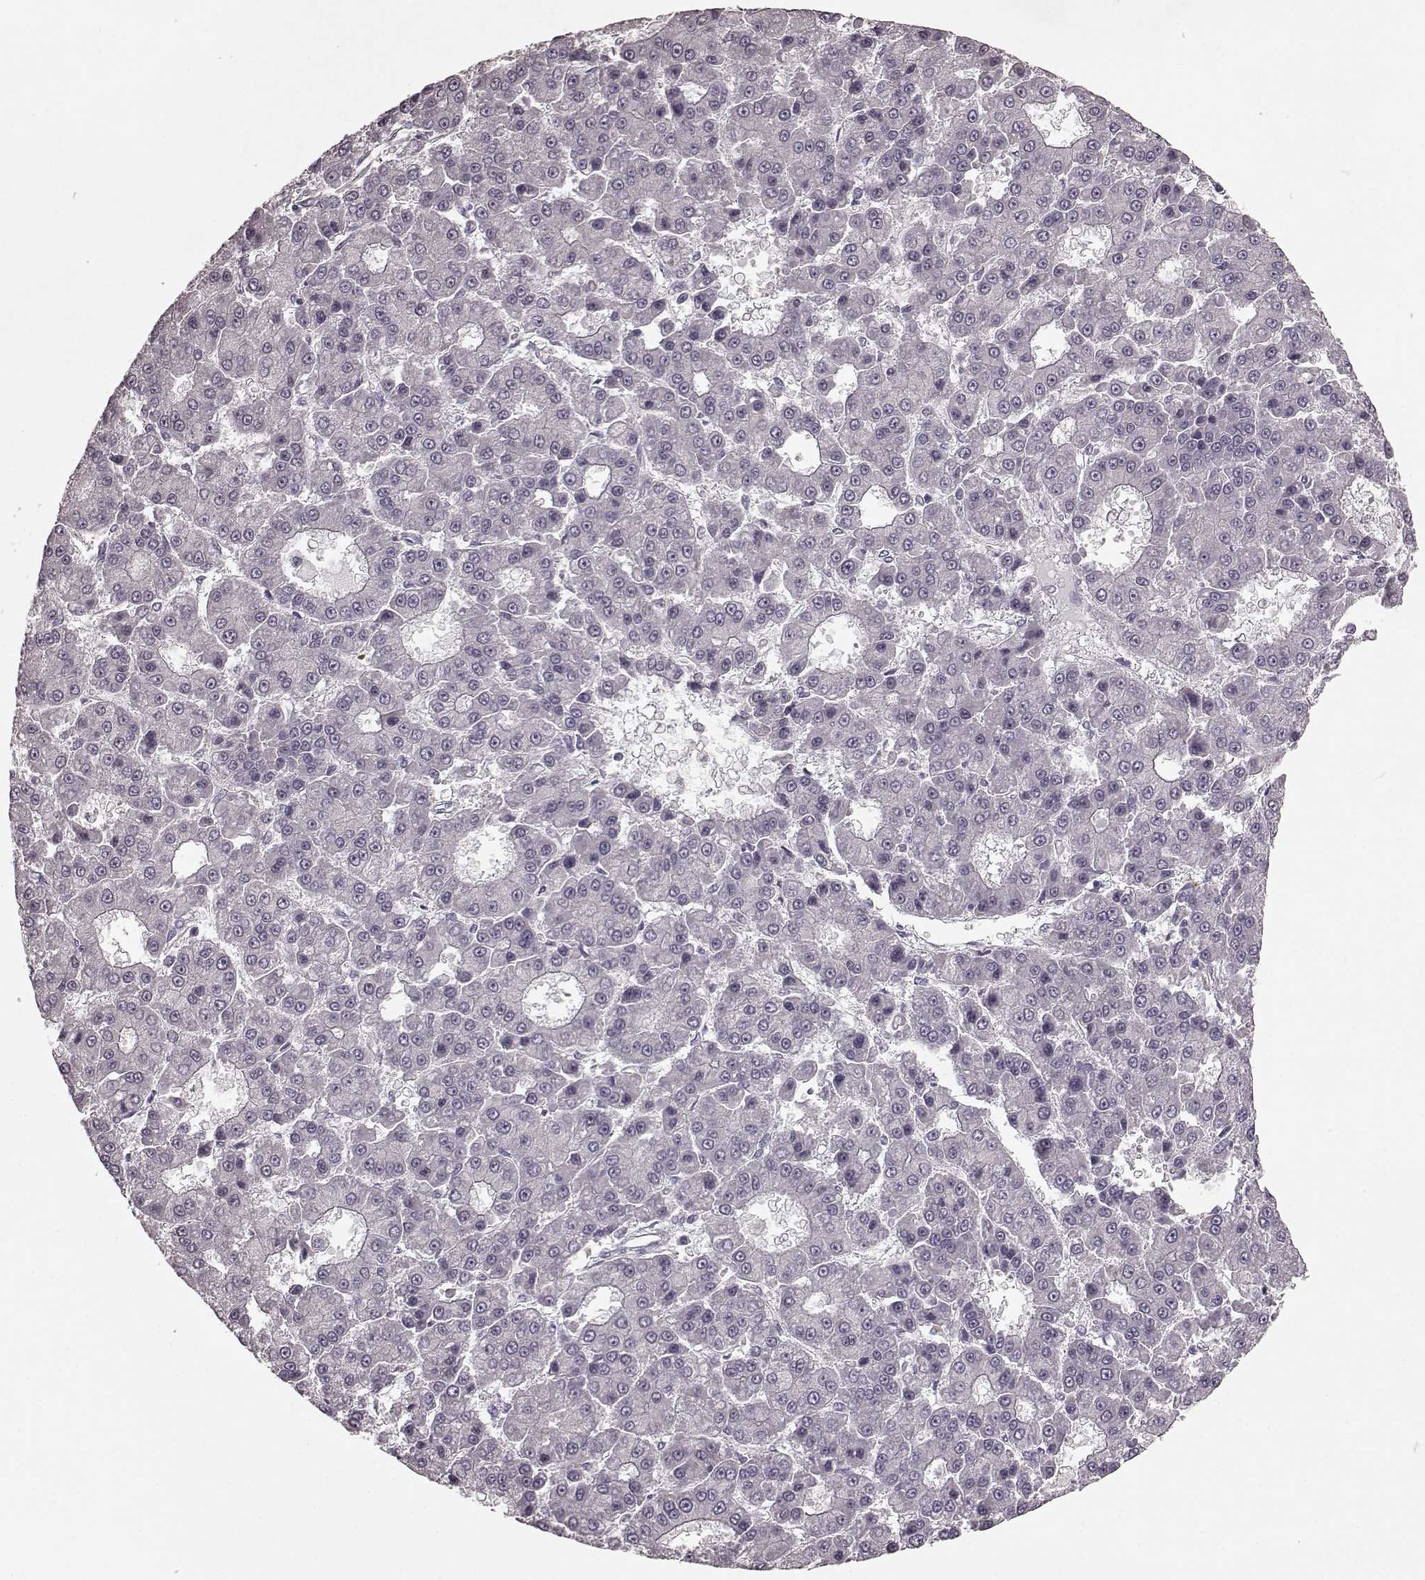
{"staining": {"intensity": "negative", "quantity": "none", "location": "none"}, "tissue": "liver cancer", "cell_type": "Tumor cells", "image_type": "cancer", "snomed": [{"axis": "morphology", "description": "Carcinoma, Hepatocellular, NOS"}, {"axis": "topography", "description": "Liver"}], "caption": "Photomicrograph shows no protein positivity in tumor cells of liver cancer (hepatocellular carcinoma) tissue.", "gene": "CD28", "patient": {"sex": "male", "age": 70}}